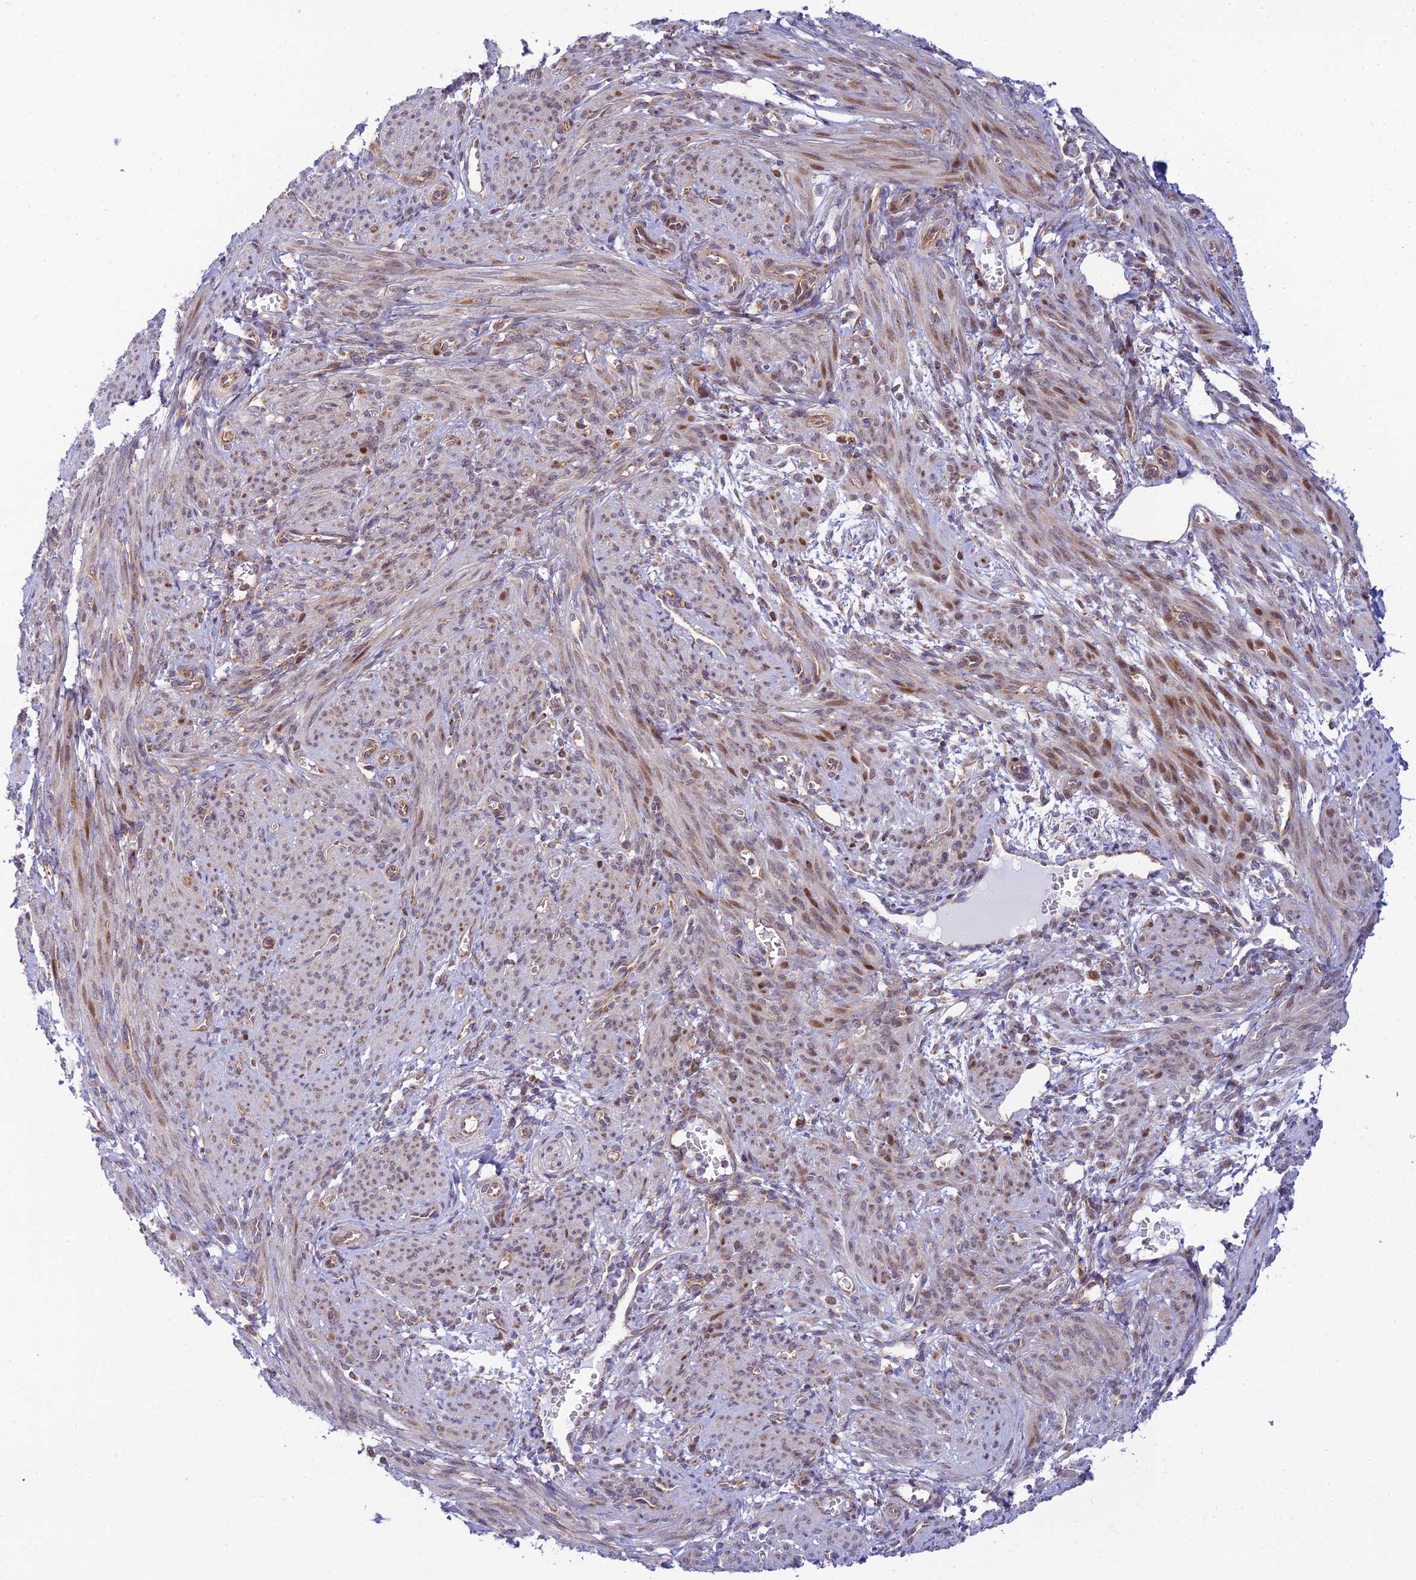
{"staining": {"intensity": "moderate", "quantity": "<25%", "location": "nuclear"}, "tissue": "smooth muscle", "cell_type": "Smooth muscle cells", "image_type": "normal", "snomed": [{"axis": "morphology", "description": "Normal tissue, NOS"}, {"axis": "topography", "description": "Smooth muscle"}], "caption": "DAB (3,3'-diaminobenzidine) immunohistochemical staining of benign smooth muscle reveals moderate nuclear protein staining in about <25% of smooth muscle cells.", "gene": "HOOK2", "patient": {"sex": "female", "age": 39}}